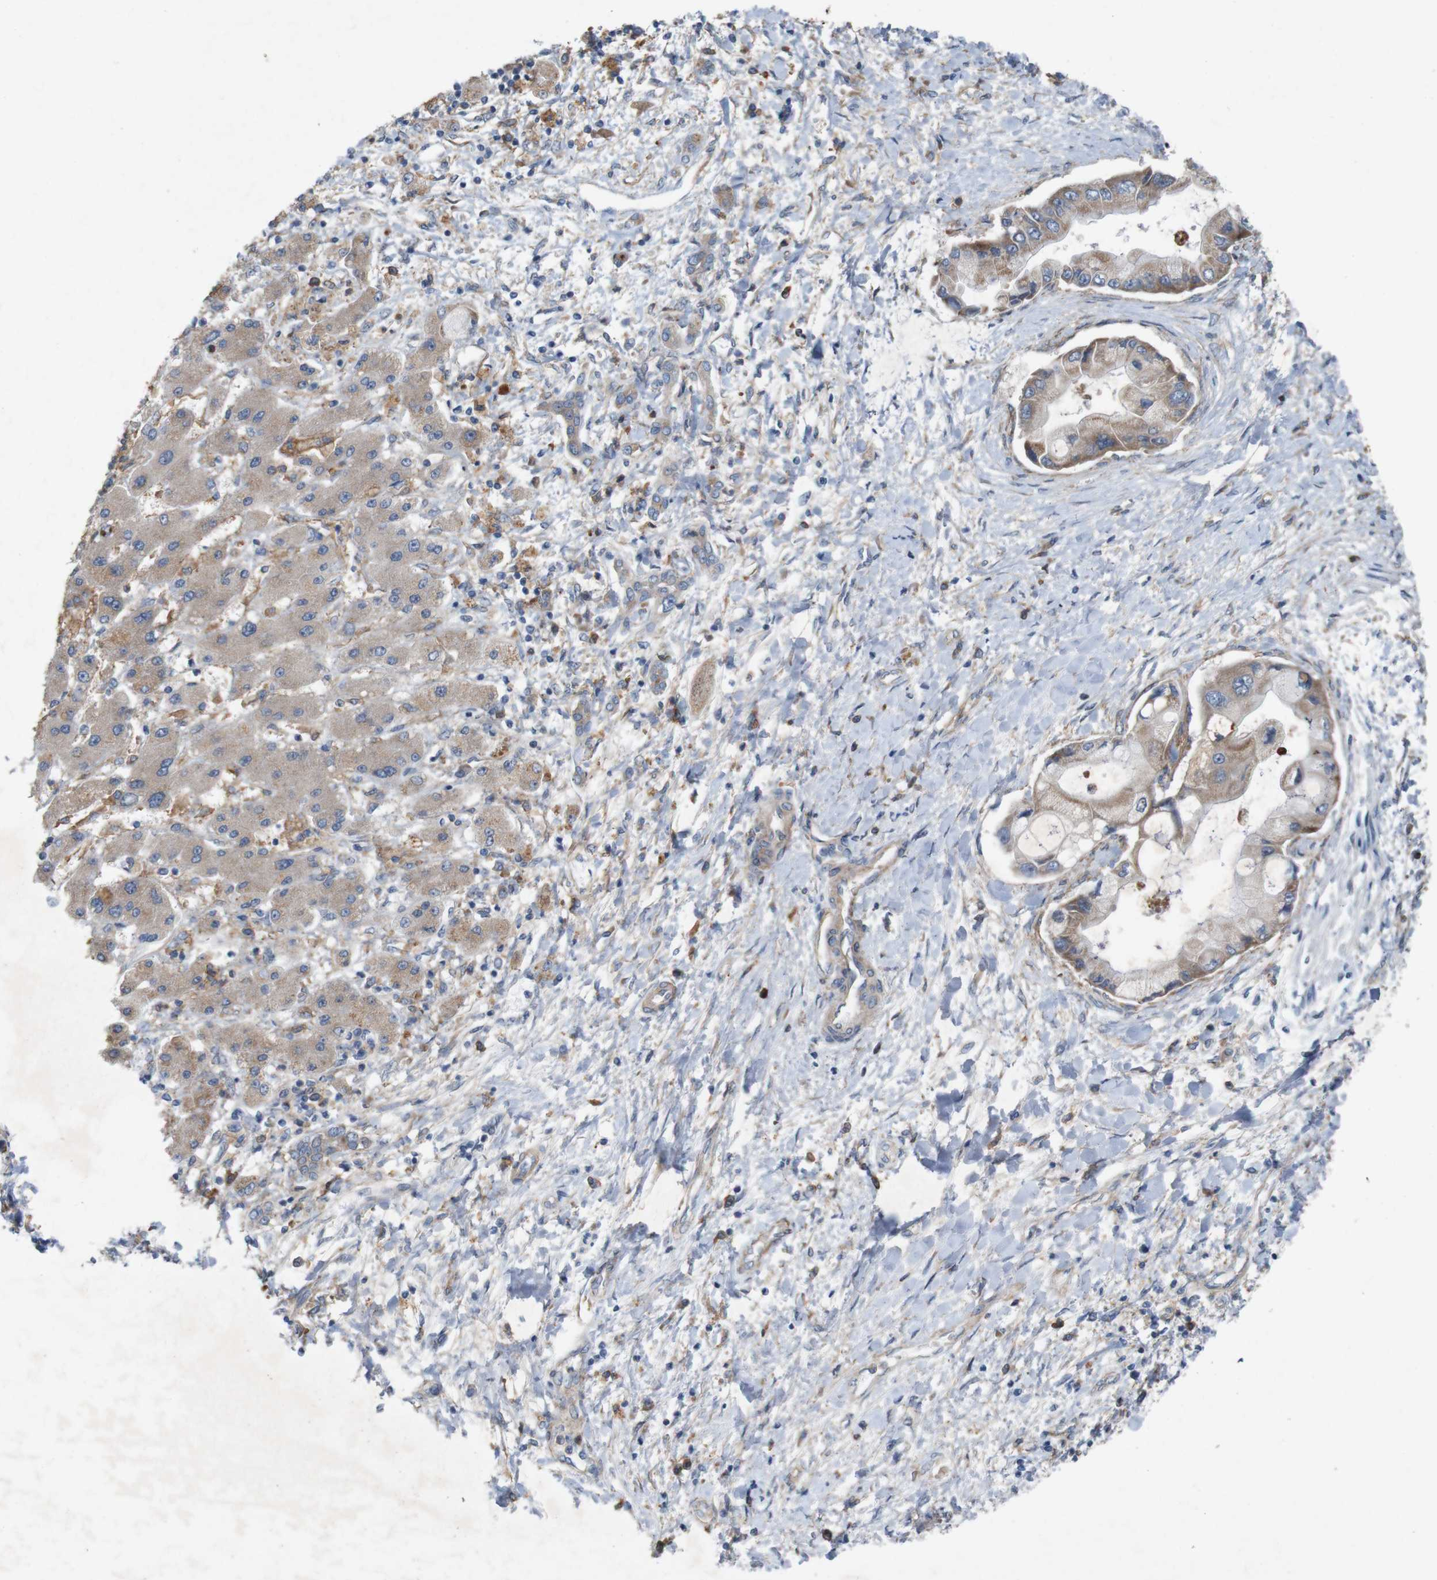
{"staining": {"intensity": "moderate", "quantity": ">75%", "location": "cytoplasmic/membranous"}, "tissue": "liver cancer", "cell_type": "Tumor cells", "image_type": "cancer", "snomed": [{"axis": "morphology", "description": "Cholangiocarcinoma"}, {"axis": "topography", "description": "Liver"}], "caption": "Liver cancer stained with DAB IHC displays medium levels of moderate cytoplasmic/membranous expression in about >75% of tumor cells.", "gene": "SIGLEC8", "patient": {"sex": "male", "age": 50}}